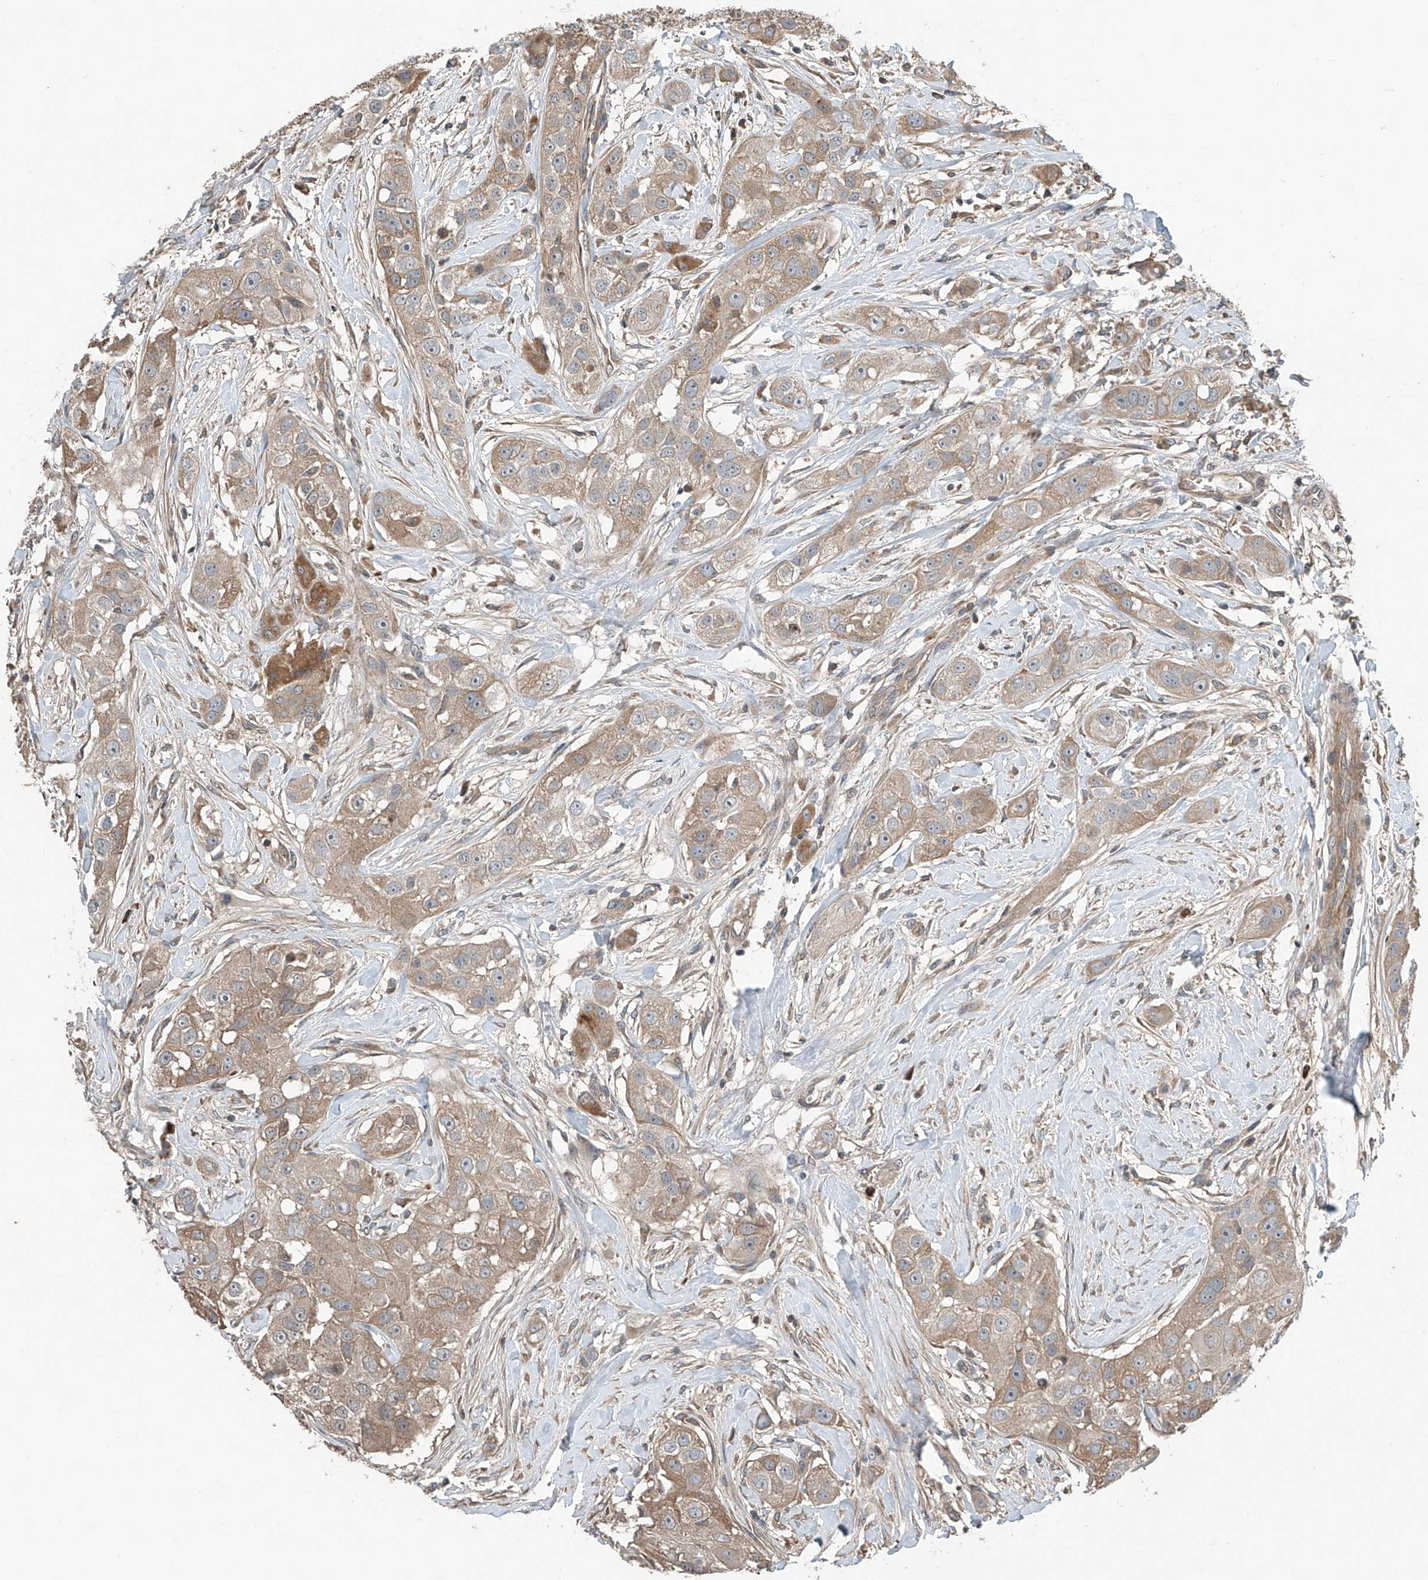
{"staining": {"intensity": "weak", "quantity": ">75%", "location": "cytoplasmic/membranous"}, "tissue": "head and neck cancer", "cell_type": "Tumor cells", "image_type": "cancer", "snomed": [{"axis": "morphology", "description": "Normal tissue, NOS"}, {"axis": "morphology", "description": "Squamous cell carcinoma, NOS"}, {"axis": "topography", "description": "Skeletal muscle"}, {"axis": "topography", "description": "Head-Neck"}], "caption": "A micrograph of squamous cell carcinoma (head and neck) stained for a protein displays weak cytoplasmic/membranous brown staining in tumor cells.", "gene": "ADAM23", "patient": {"sex": "male", "age": 51}}